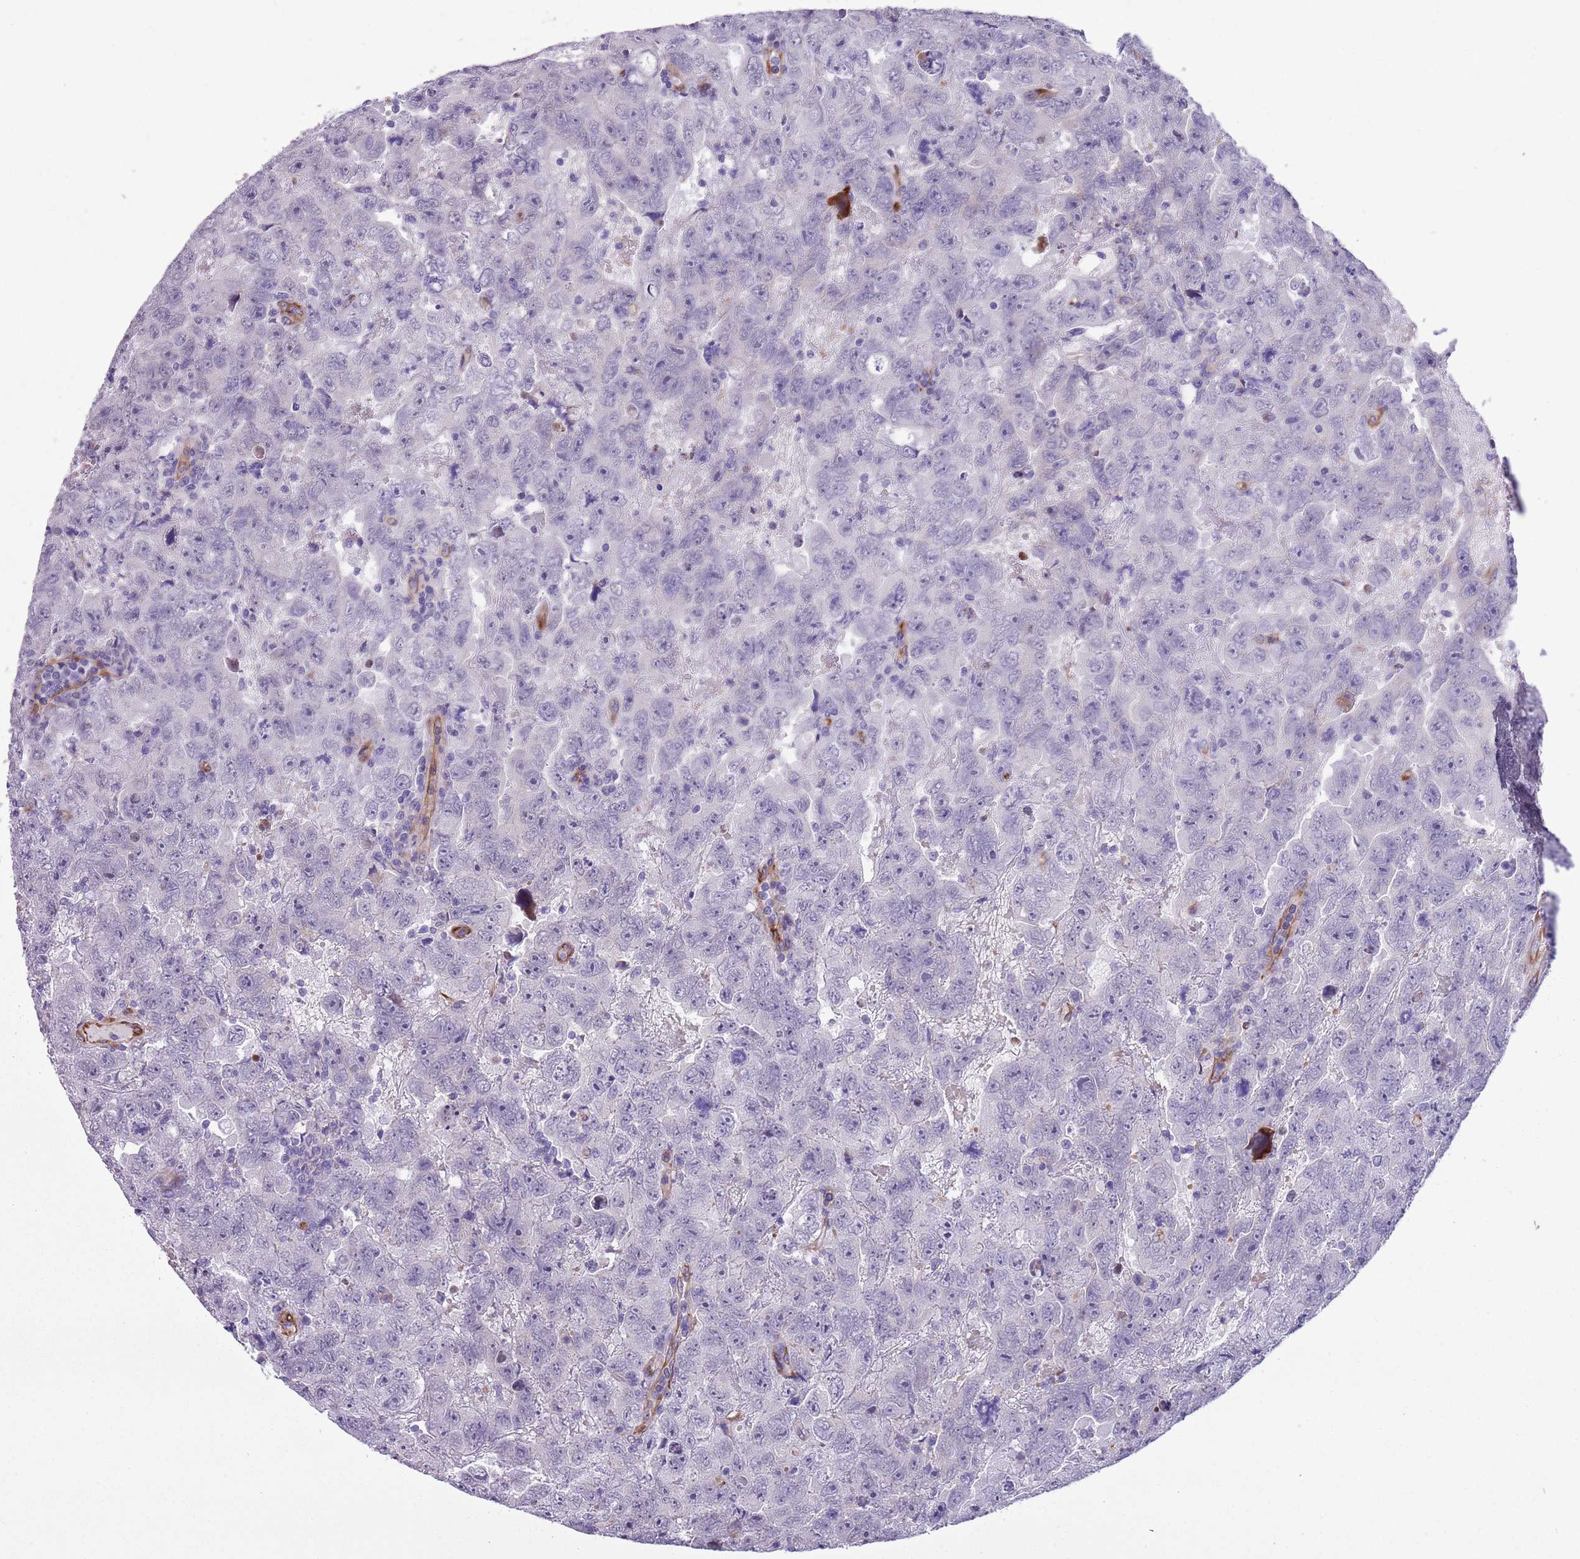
{"staining": {"intensity": "negative", "quantity": "none", "location": "none"}, "tissue": "testis cancer", "cell_type": "Tumor cells", "image_type": "cancer", "snomed": [{"axis": "morphology", "description": "Carcinoma, Embryonal, NOS"}, {"axis": "topography", "description": "Testis"}], "caption": "Testis embryonal carcinoma was stained to show a protein in brown. There is no significant positivity in tumor cells.", "gene": "MRPL32", "patient": {"sex": "male", "age": 45}}